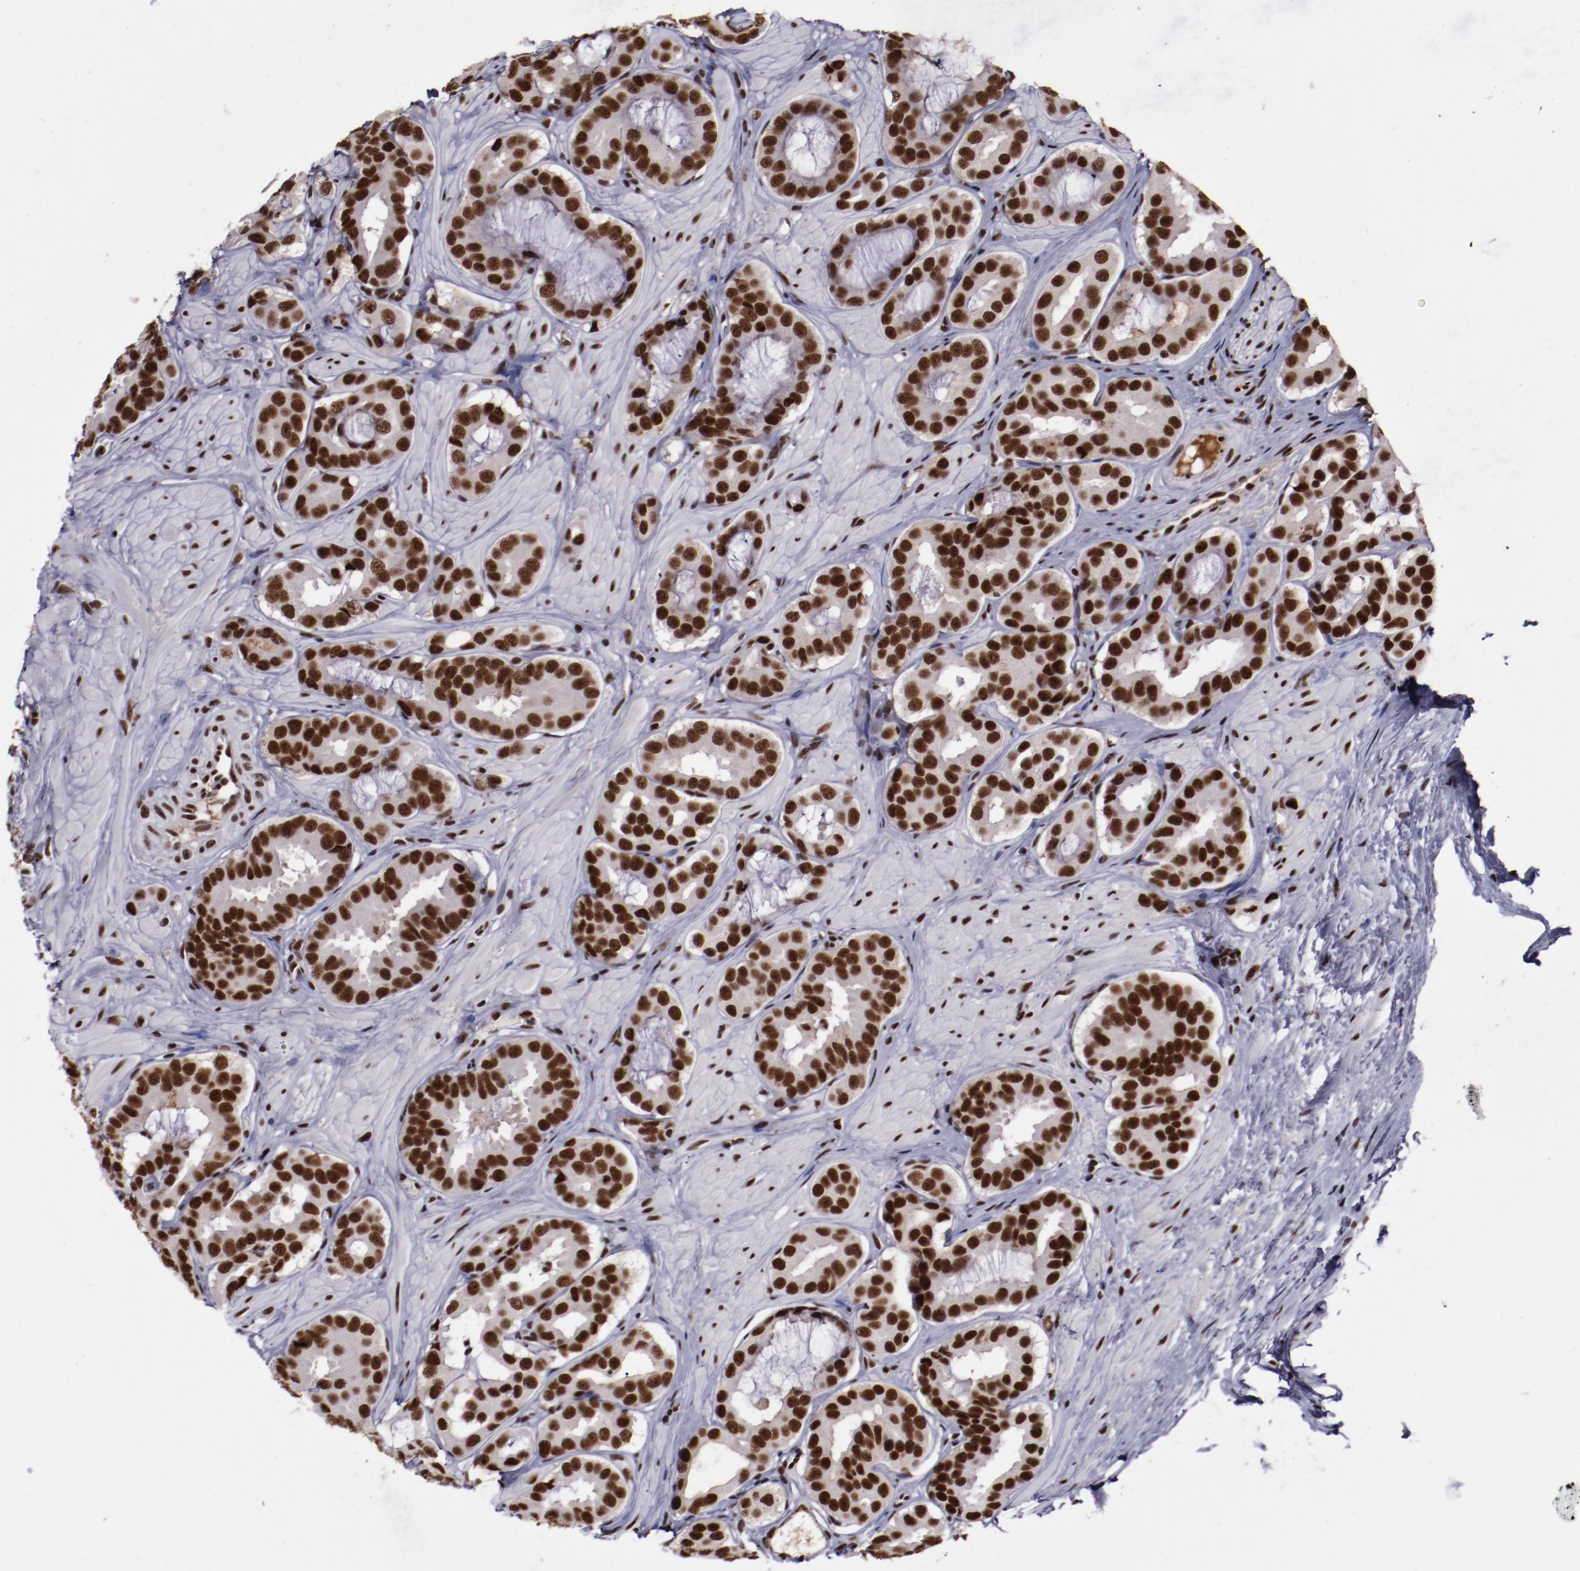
{"staining": {"intensity": "strong", "quantity": ">75%", "location": "nuclear"}, "tissue": "prostate cancer", "cell_type": "Tumor cells", "image_type": "cancer", "snomed": [{"axis": "morphology", "description": "Adenocarcinoma, Low grade"}, {"axis": "topography", "description": "Prostate"}], "caption": "Immunohistochemistry image of human prostate cancer (low-grade adenocarcinoma) stained for a protein (brown), which exhibits high levels of strong nuclear positivity in about >75% of tumor cells.", "gene": "ERH", "patient": {"sex": "male", "age": 59}}